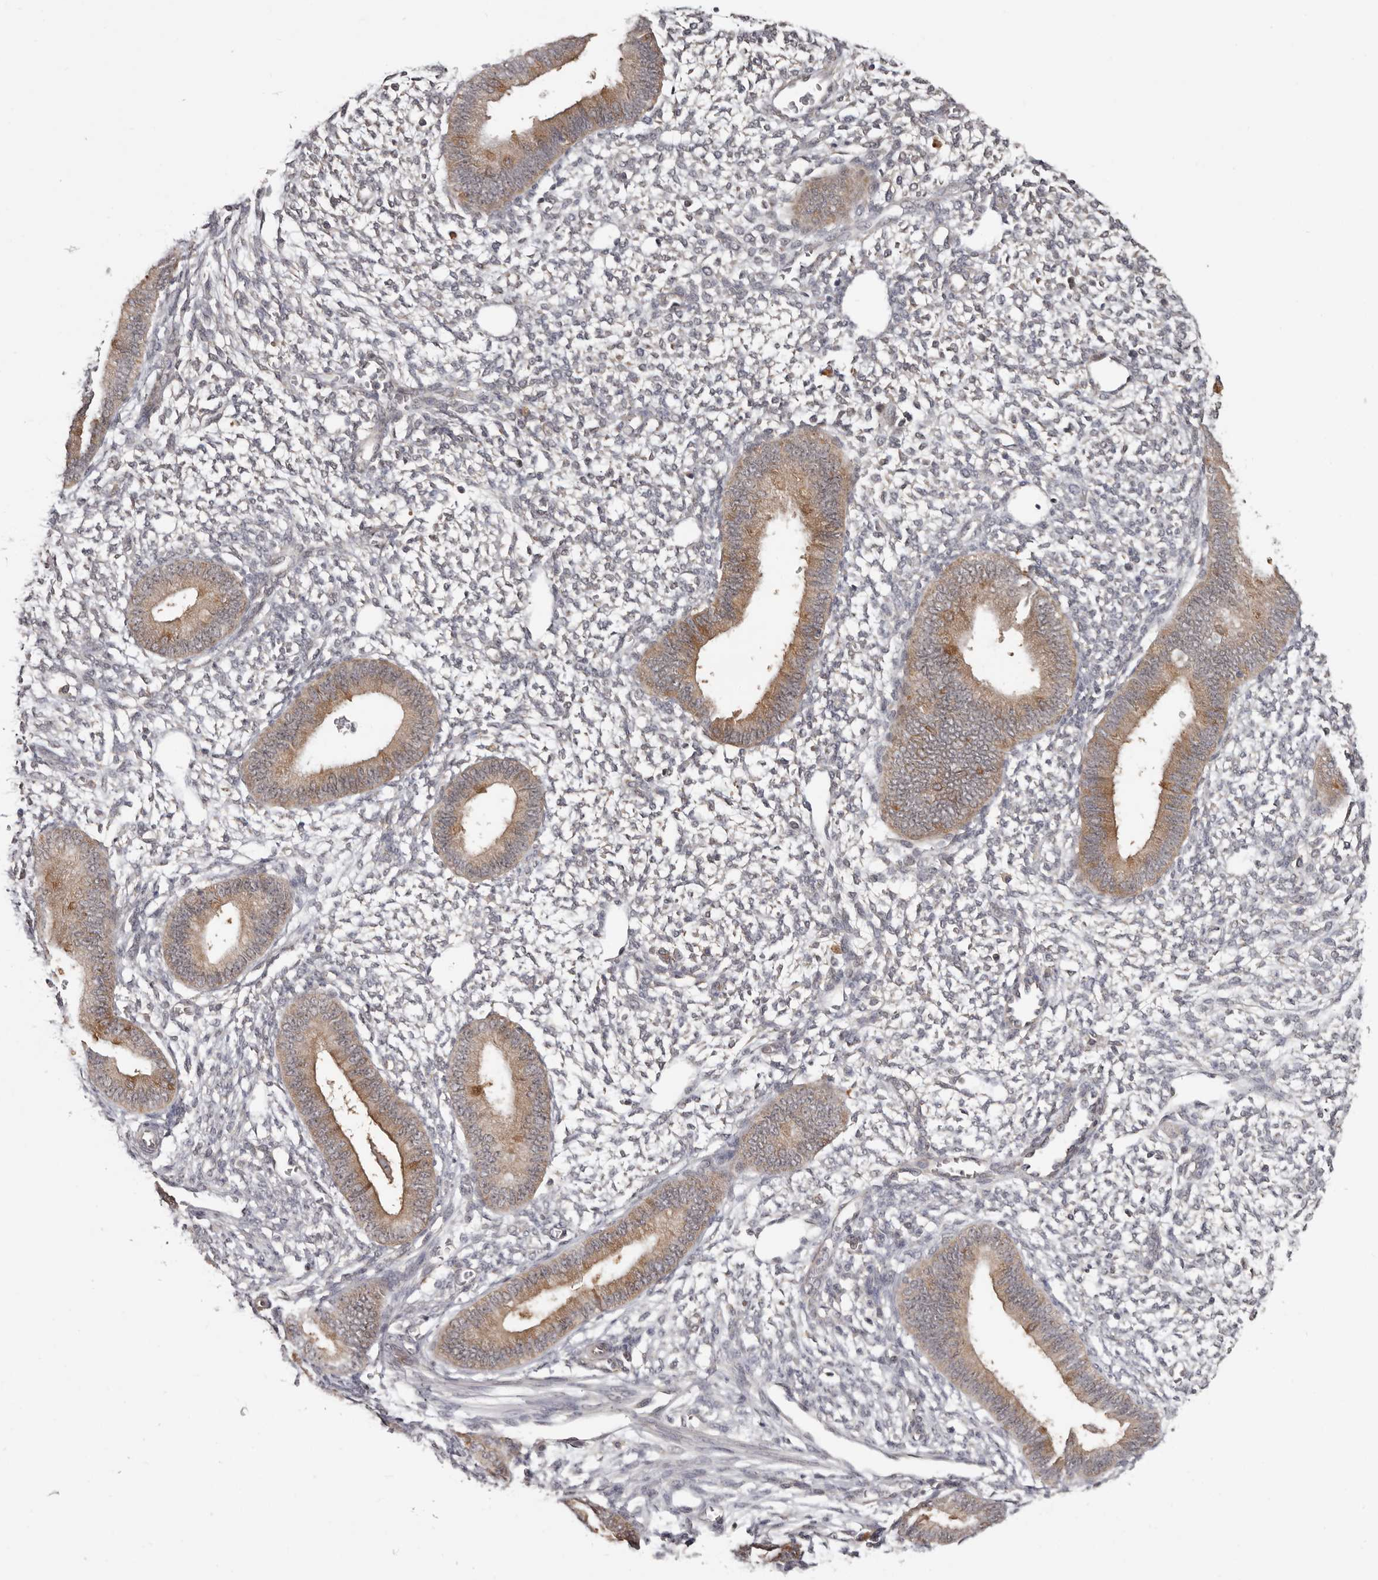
{"staining": {"intensity": "weak", "quantity": "<25%", "location": "cytoplasmic/membranous"}, "tissue": "endometrium", "cell_type": "Cells in endometrial stroma", "image_type": "normal", "snomed": [{"axis": "morphology", "description": "Normal tissue, NOS"}, {"axis": "topography", "description": "Endometrium"}], "caption": "A high-resolution micrograph shows immunohistochemistry staining of unremarkable endometrium, which demonstrates no significant expression in cells in endometrial stroma. The staining is performed using DAB (3,3'-diaminobenzidine) brown chromogen with nuclei counter-stained in using hematoxylin.", "gene": "BAD", "patient": {"sex": "female", "age": 46}}